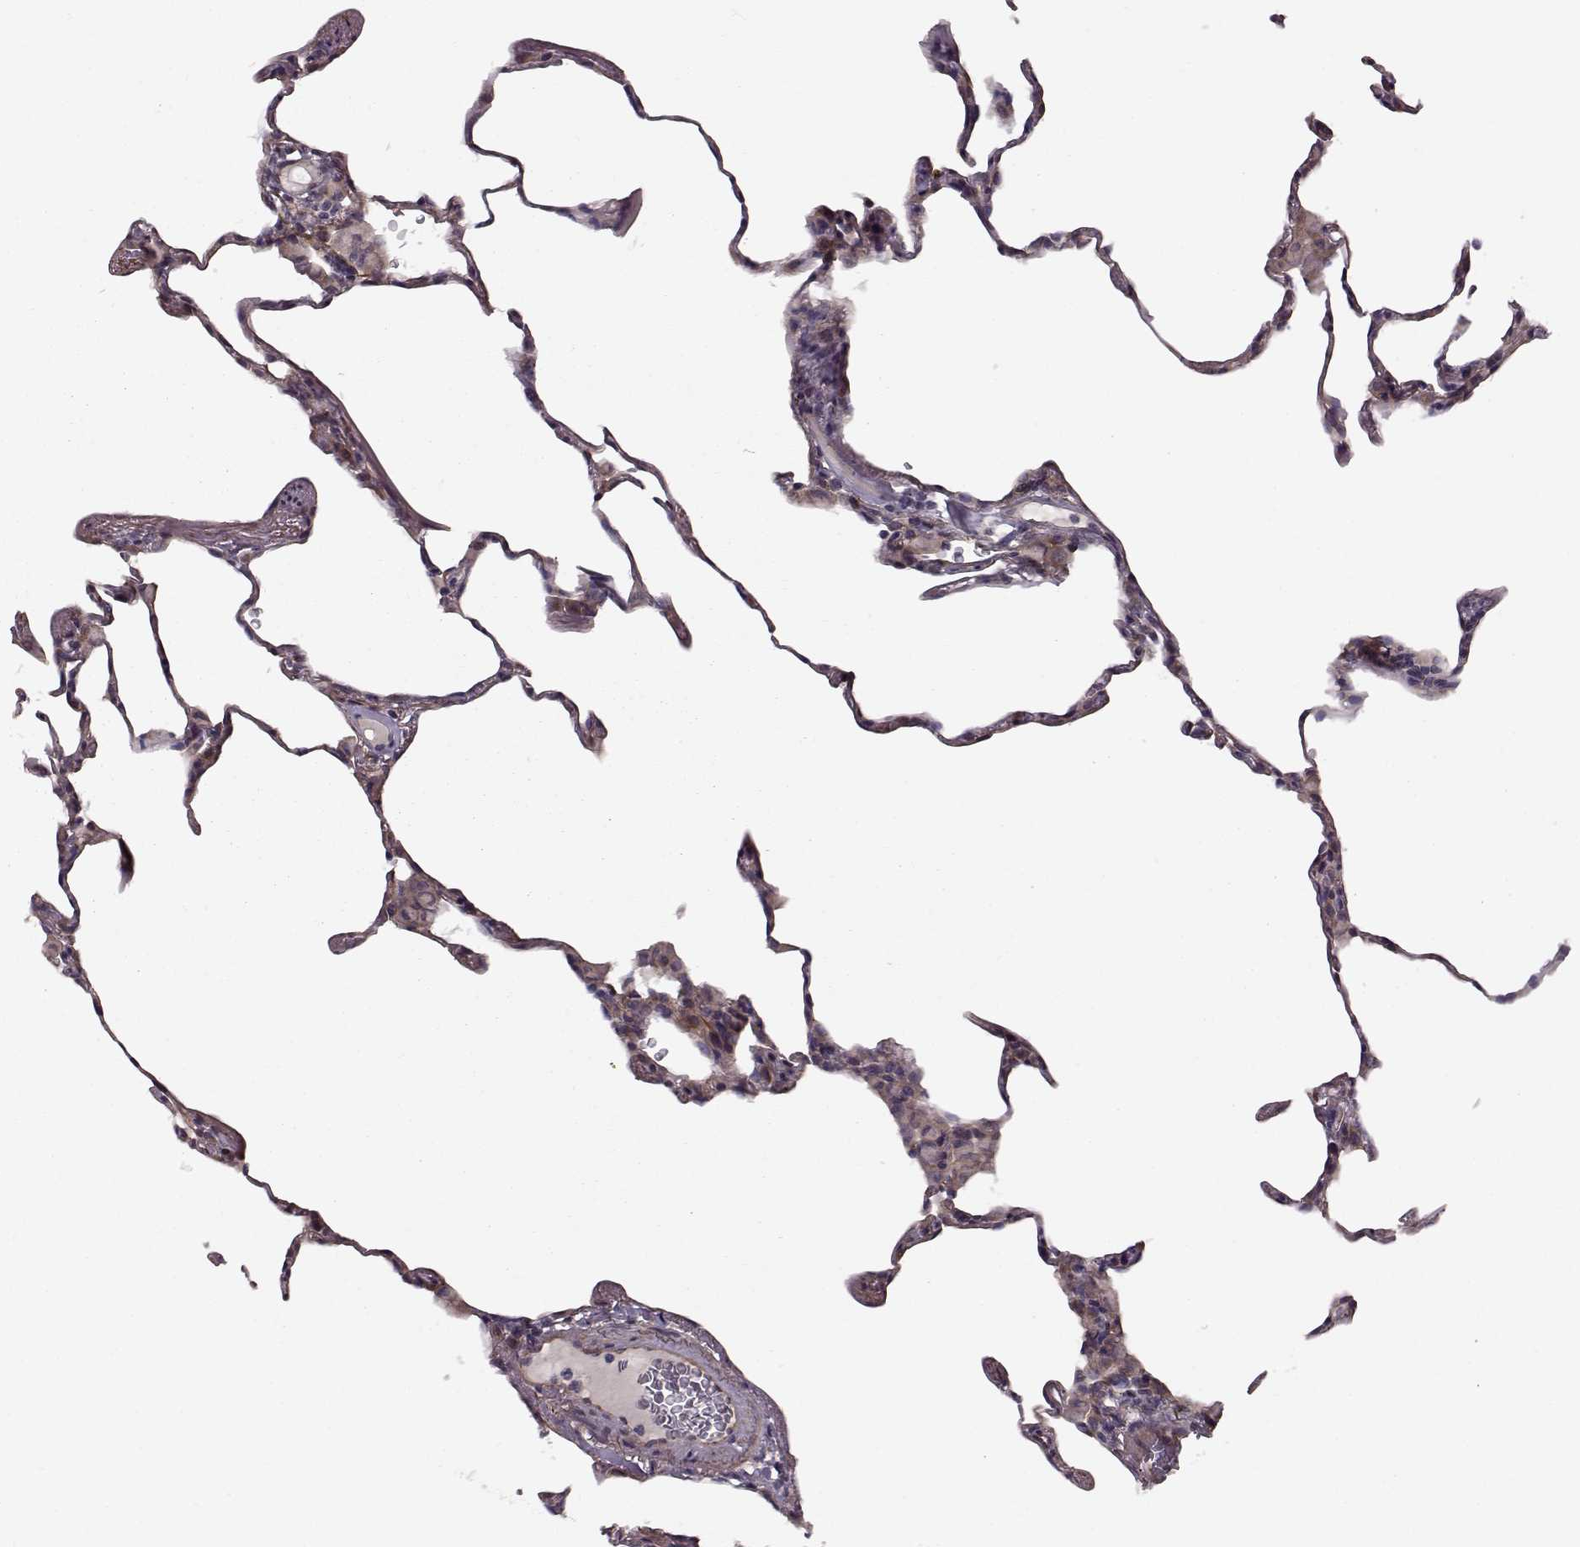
{"staining": {"intensity": "negative", "quantity": "none", "location": "none"}, "tissue": "lung", "cell_type": "Alveolar cells", "image_type": "normal", "snomed": [{"axis": "morphology", "description": "Normal tissue, NOS"}, {"axis": "topography", "description": "Lung"}], "caption": "Lung stained for a protein using IHC displays no positivity alveolar cells.", "gene": "MTR", "patient": {"sex": "female", "age": 57}}